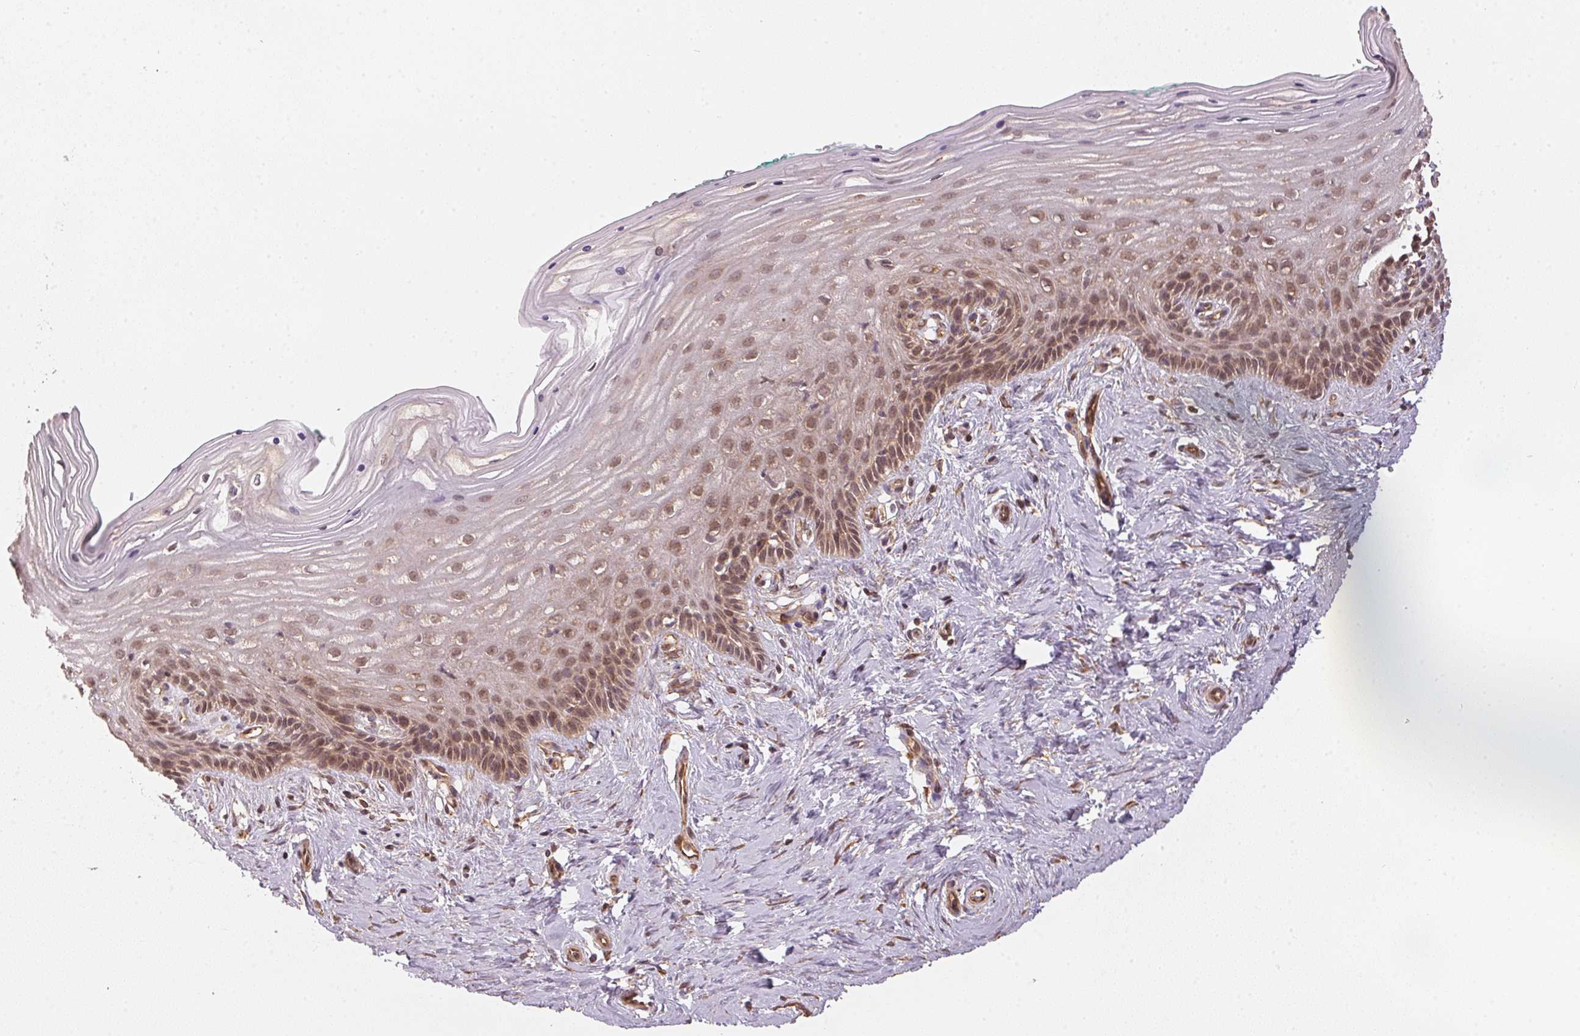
{"staining": {"intensity": "weak", "quantity": "25%-75%", "location": "cytoplasmic/membranous"}, "tissue": "vagina", "cell_type": "Squamous epithelial cells", "image_type": "normal", "snomed": [{"axis": "morphology", "description": "Normal tissue, NOS"}, {"axis": "topography", "description": "Vagina"}], "caption": "Vagina stained with DAB (3,3'-diaminobenzidine) immunohistochemistry demonstrates low levels of weak cytoplasmic/membranous staining in approximately 25%-75% of squamous epithelial cells. (IHC, brightfield microscopy, high magnification).", "gene": "STRN4", "patient": {"sex": "female", "age": 45}}